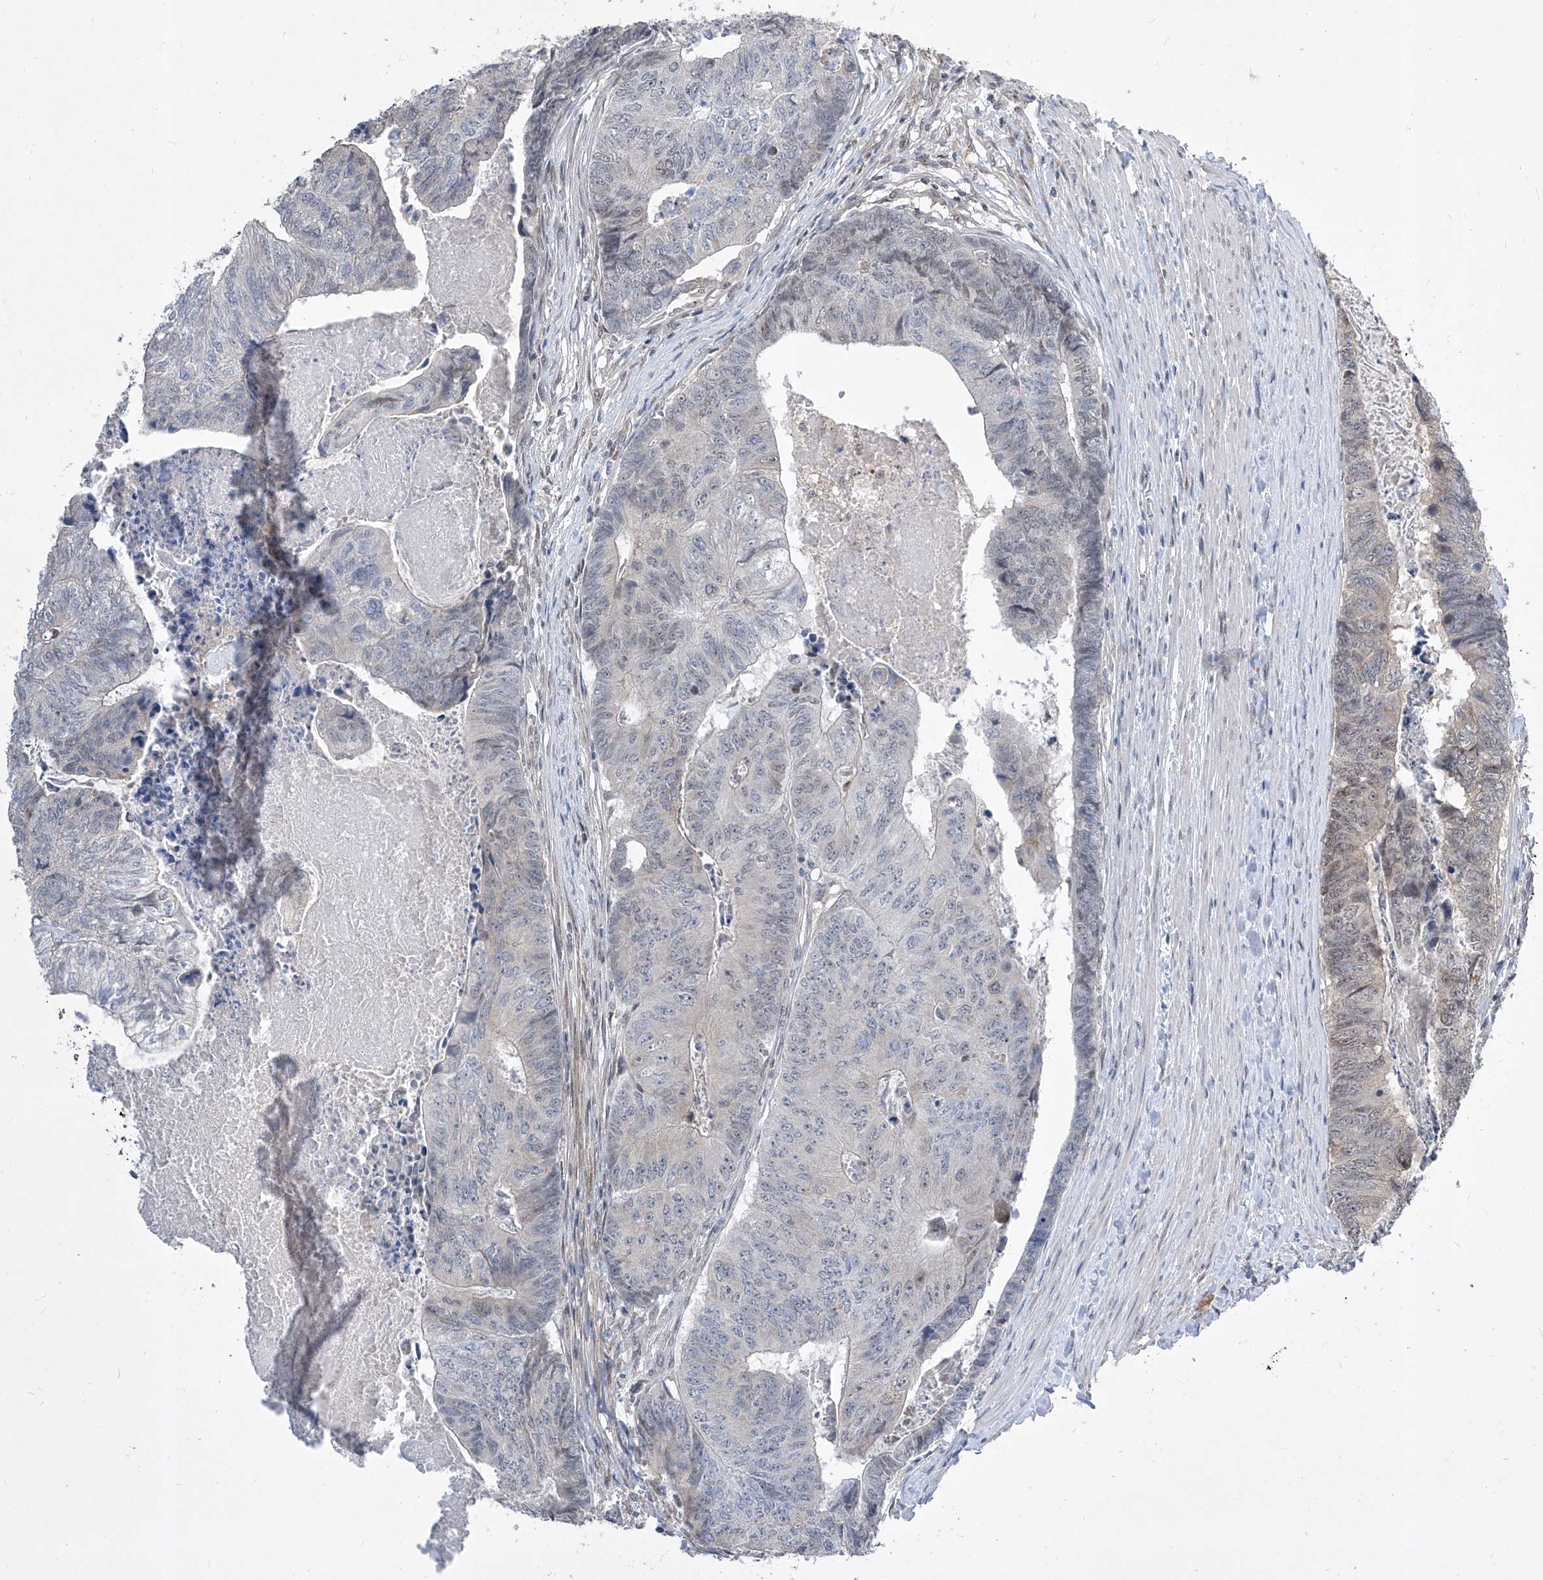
{"staining": {"intensity": "weak", "quantity": "25%-75%", "location": "cytoplasmic/membranous"}, "tissue": "colorectal cancer", "cell_type": "Tumor cells", "image_type": "cancer", "snomed": [{"axis": "morphology", "description": "Adenocarcinoma, NOS"}, {"axis": "topography", "description": "Colon"}], "caption": "Immunohistochemistry (IHC) staining of colorectal adenocarcinoma, which exhibits low levels of weak cytoplasmic/membranous positivity in approximately 25%-75% of tumor cells indicating weak cytoplasmic/membranous protein expression. The staining was performed using DAB (brown) for protein detection and nuclei were counterstained in hematoxylin (blue).", "gene": "CETN2", "patient": {"sex": "female", "age": 67}}